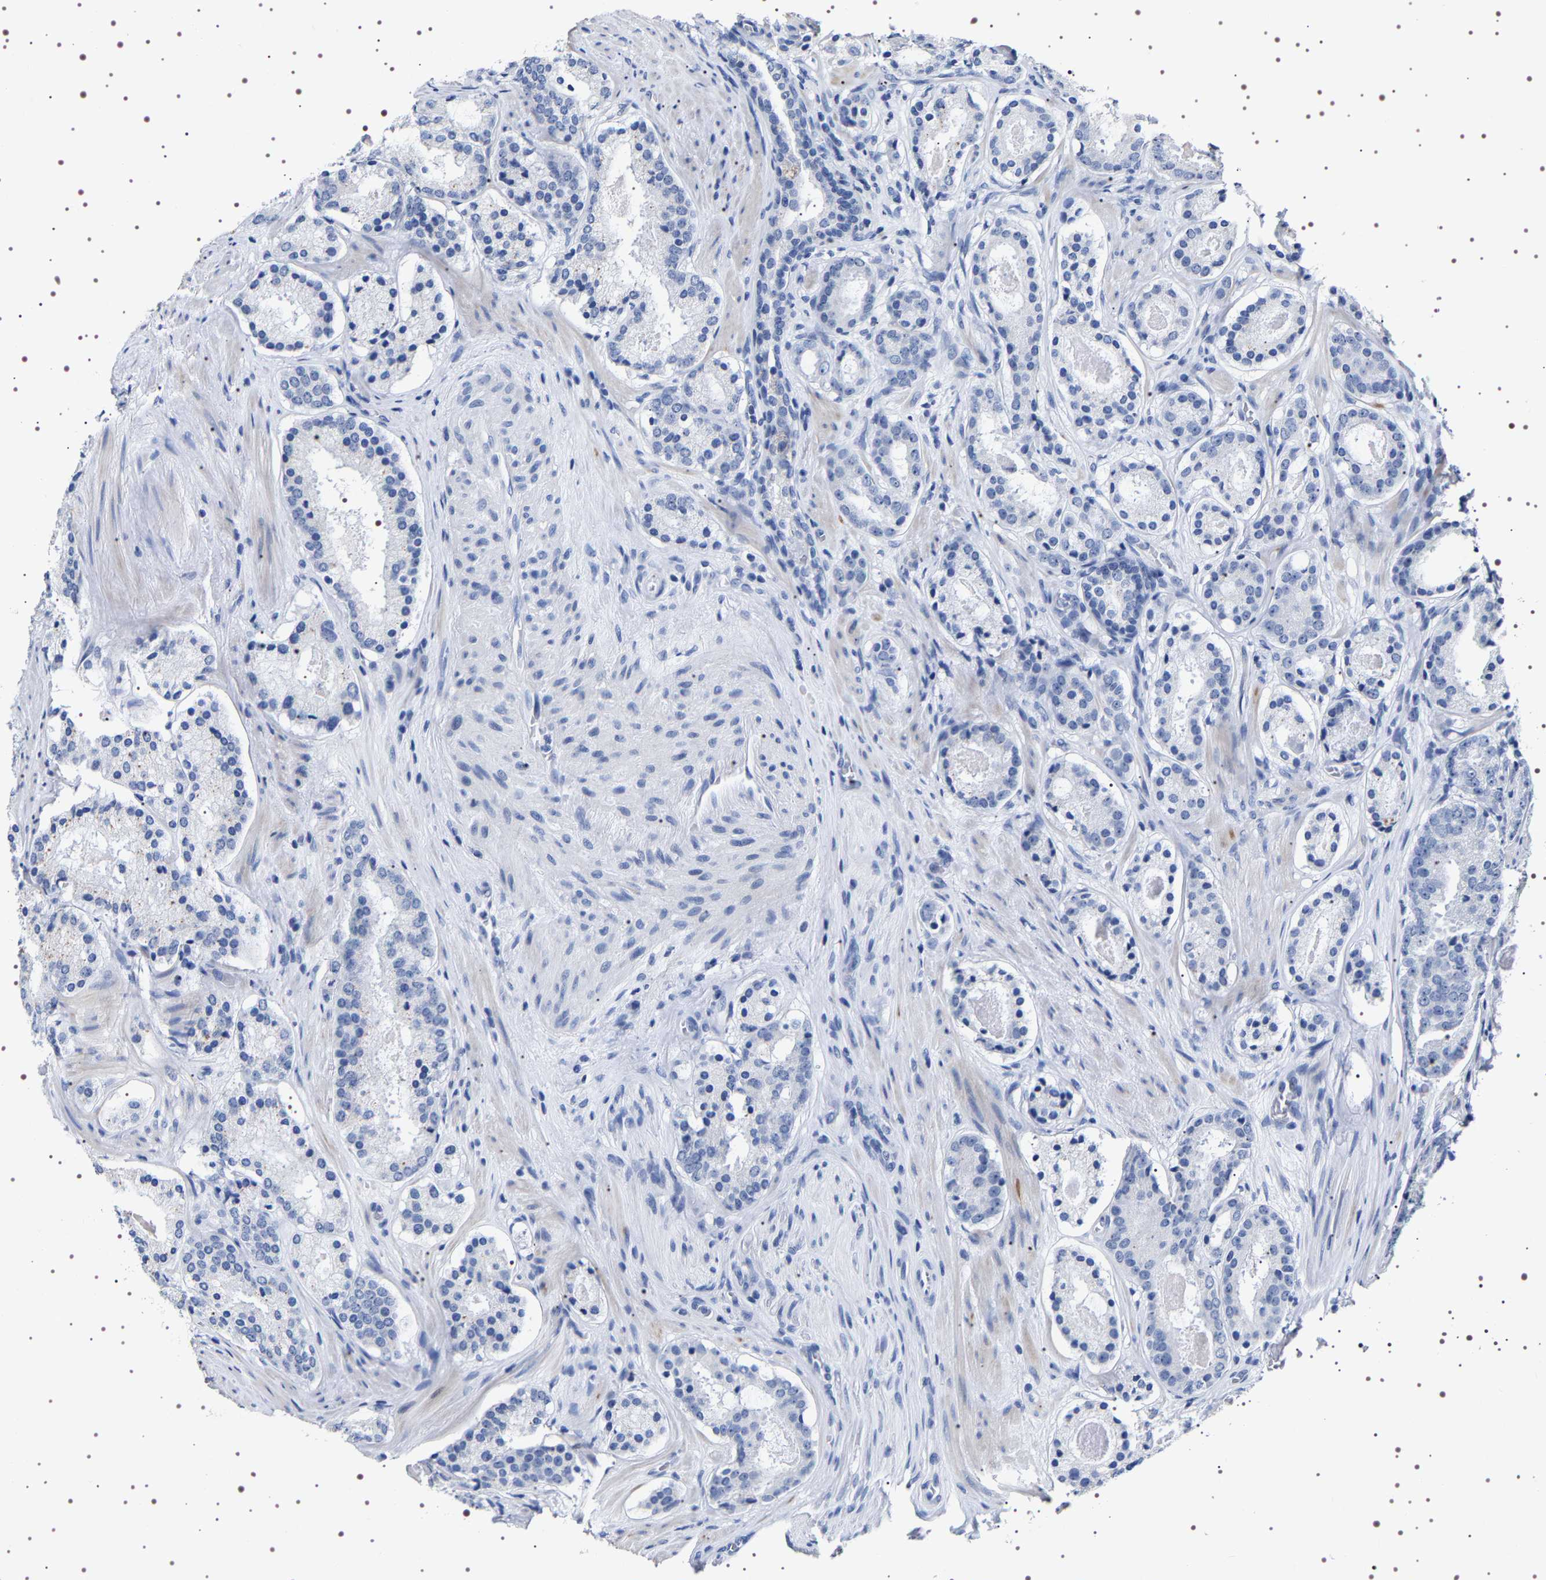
{"staining": {"intensity": "negative", "quantity": "none", "location": "none"}, "tissue": "prostate cancer", "cell_type": "Tumor cells", "image_type": "cancer", "snomed": [{"axis": "morphology", "description": "Adenocarcinoma, Low grade"}, {"axis": "topography", "description": "Prostate"}], "caption": "Immunohistochemistry image of neoplastic tissue: human adenocarcinoma (low-grade) (prostate) stained with DAB (3,3'-diaminobenzidine) demonstrates no significant protein staining in tumor cells.", "gene": "UBQLN3", "patient": {"sex": "male", "age": 69}}